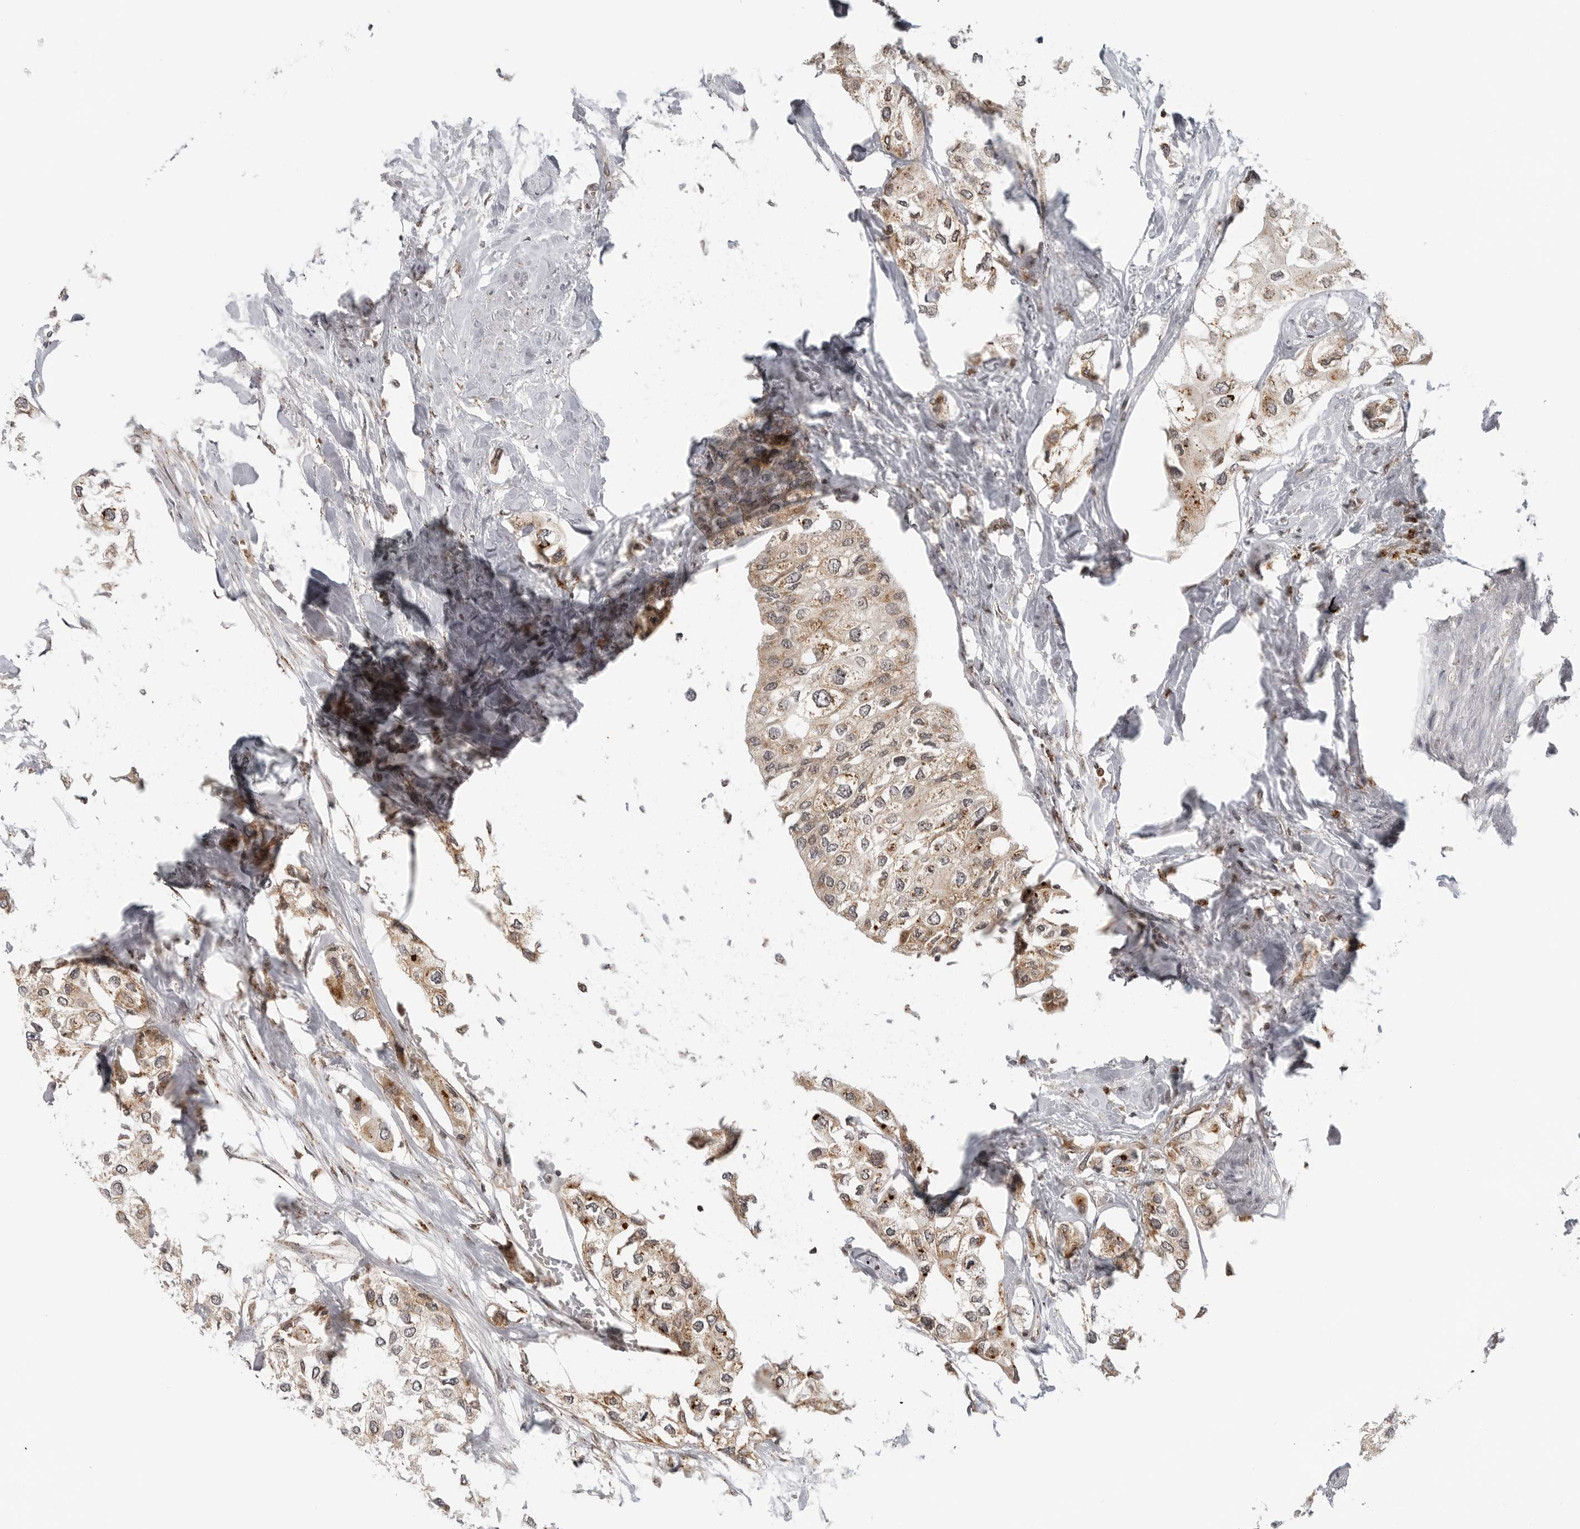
{"staining": {"intensity": "weak", "quantity": ">75%", "location": "cytoplasmic/membranous"}, "tissue": "urothelial cancer", "cell_type": "Tumor cells", "image_type": "cancer", "snomed": [{"axis": "morphology", "description": "Urothelial carcinoma, High grade"}, {"axis": "topography", "description": "Urinary bladder"}], "caption": "Immunohistochemical staining of human urothelial carcinoma (high-grade) demonstrates weak cytoplasmic/membranous protein staining in about >75% of tumor cells.", "gene": "COPA", "patient": {"sex": "male", "age": 64}}